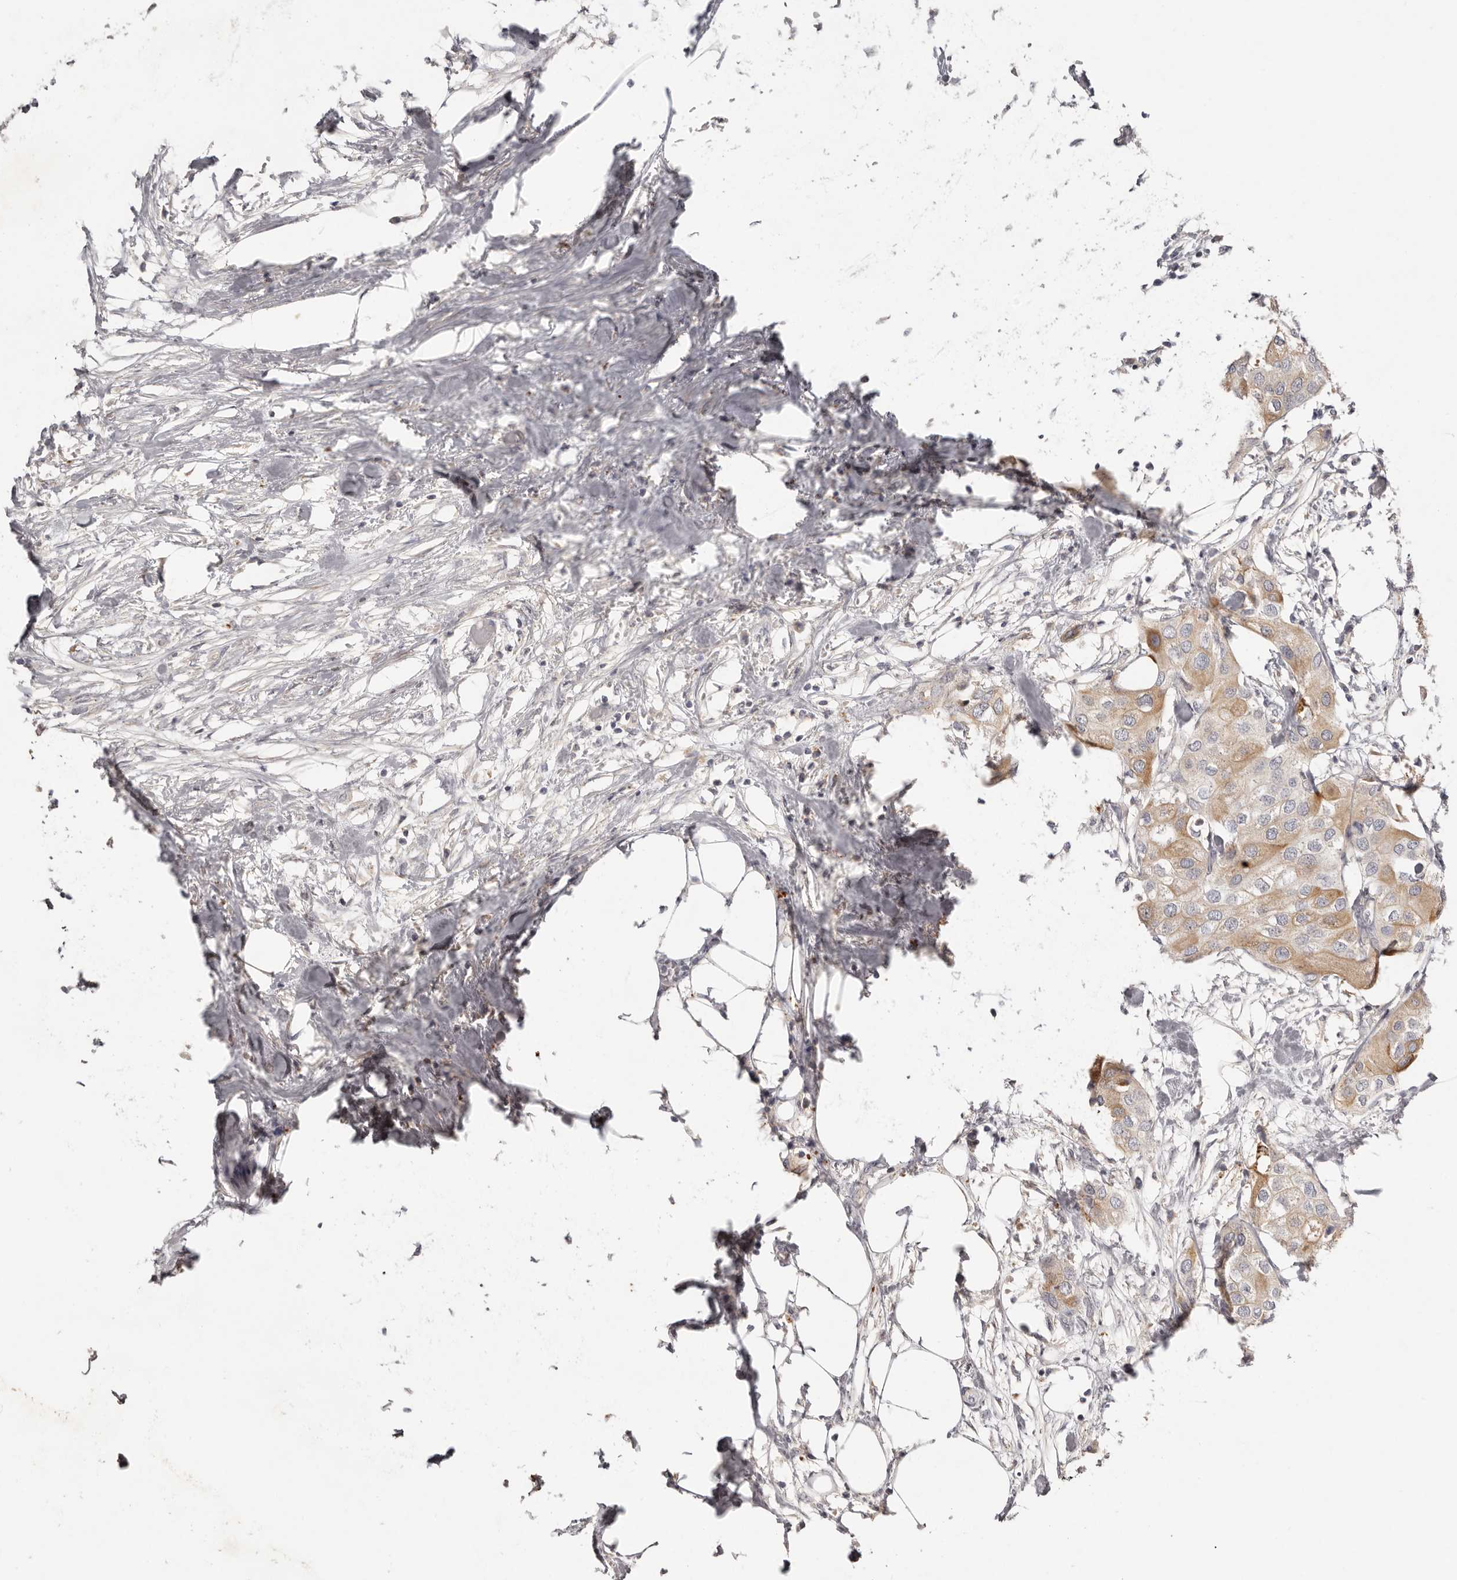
{"staining": {"intensity": "moderate", "quantity": "25%-75%", "location": "cytoplasmic/membranous"}, "tissue": "urothelial cancer", "cell_type": "Tumor cells", "image_type": "cancer", "snomed": [{"axis": "morphology", "description": "Urothelial carcinoma, High grade"}, {"axis": "topography", "description": "Urinary bladder"}], "caption": "This histopathology image demonstrates IHC staining of human urothelial carcinoma (high-grade), with medium moderate cytoplasmic/membranous expression in about 25%-75% of tumor cells.", "gene": "SCUBE2", "patient": {"sex": "male", "age": 64}}